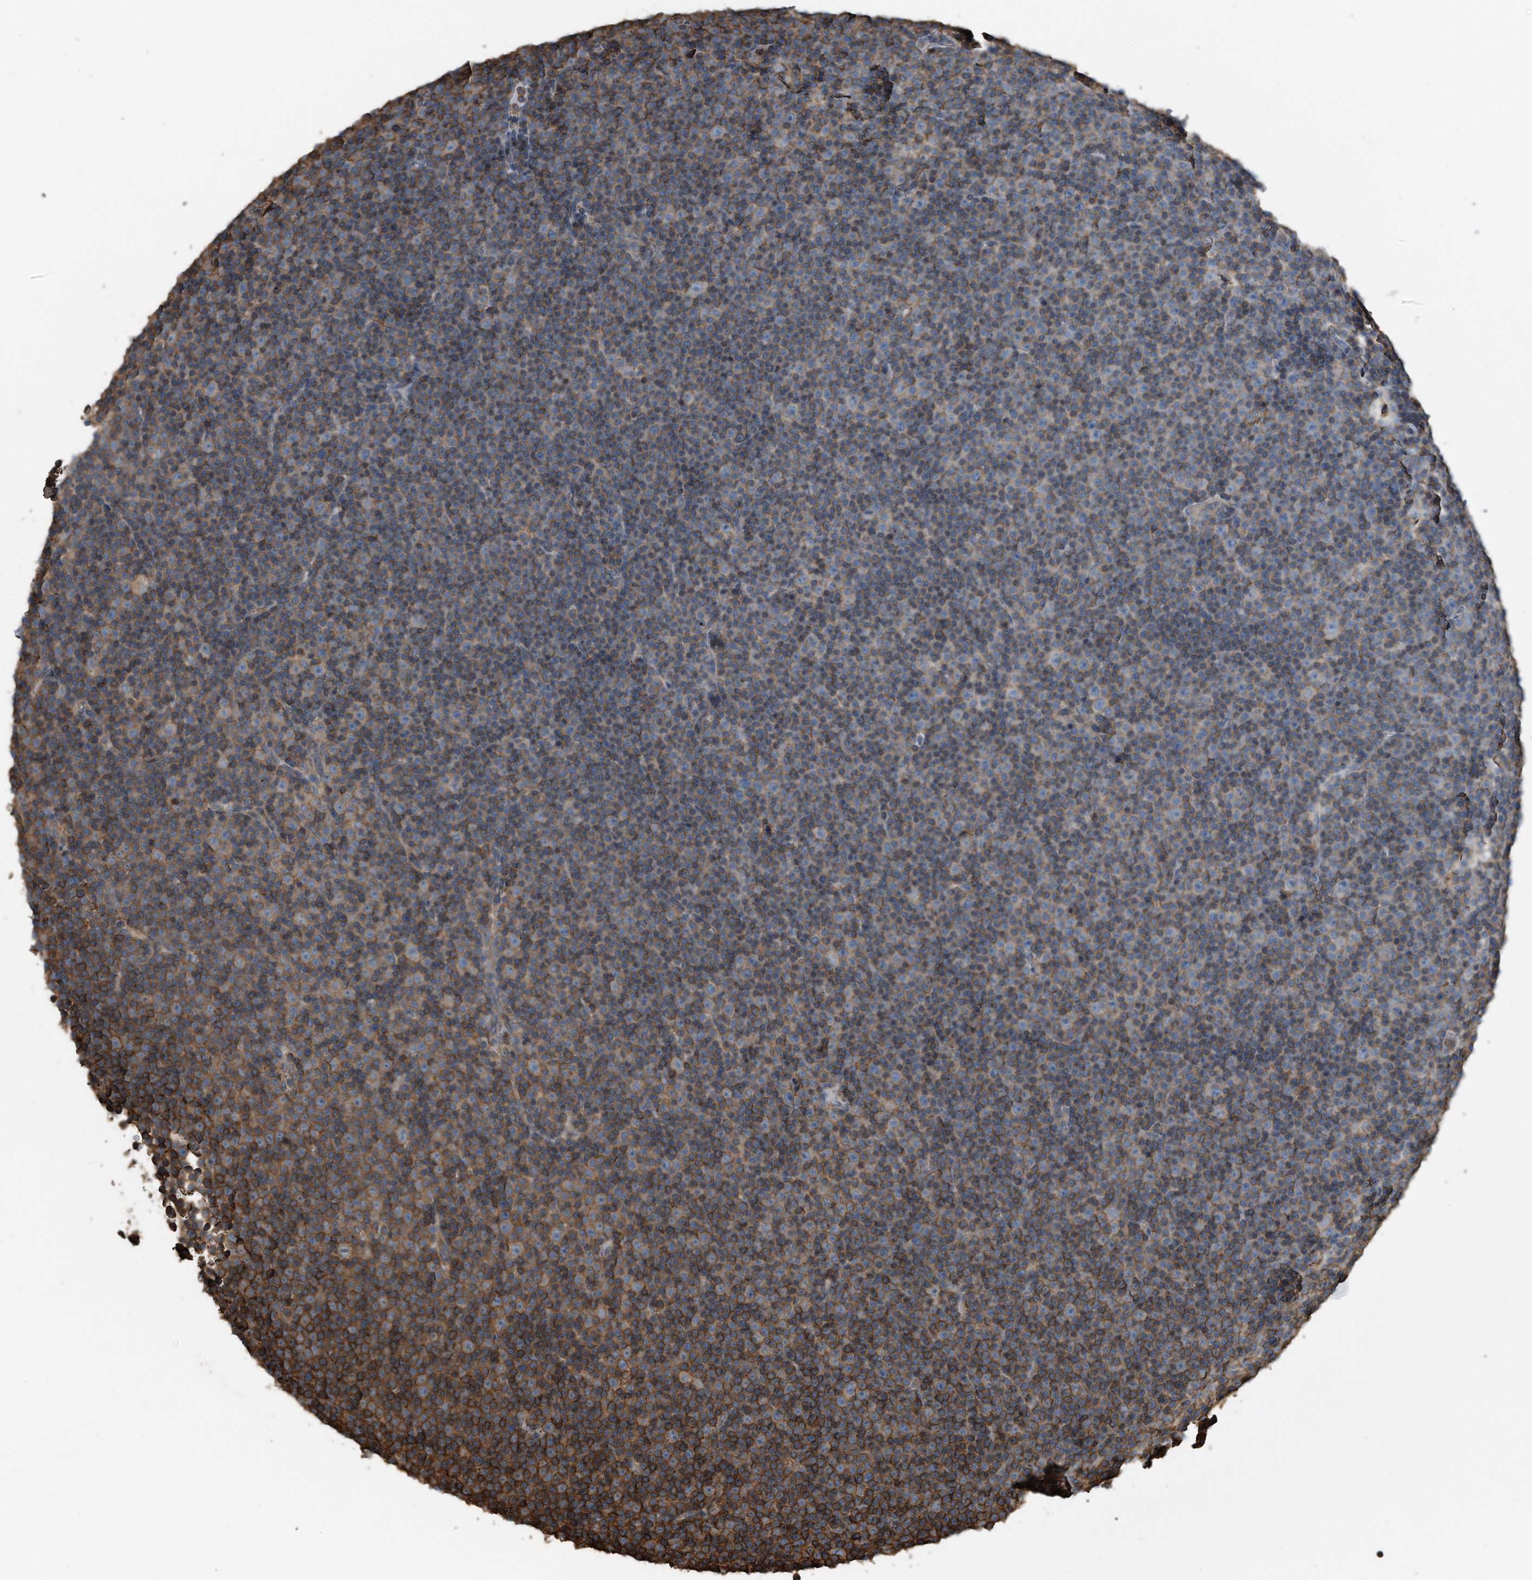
{"staining": {"intensity": "moderate", "quantity": "<25%", "location": "cytoplasmic/membranous"}, "tissue": "lymphoma", "cell_type": "Tumor cells", "image_type": "cancer", "snomed": [{"axis": "morphology", "description": "Malignant lymphoma, non-Hodgkin's type, Low grade"}, {"axis": "topography", "description": "Lymph node"}], "caption": "A micrograph showing moderate cytoplasmic/membranous staining in approximately <25% of tumor cells in lymphoma, as visualized by brown immunohistochemical staining.", "gene": "RSPO3", "patient": {"sex": "female", "age": 67}}